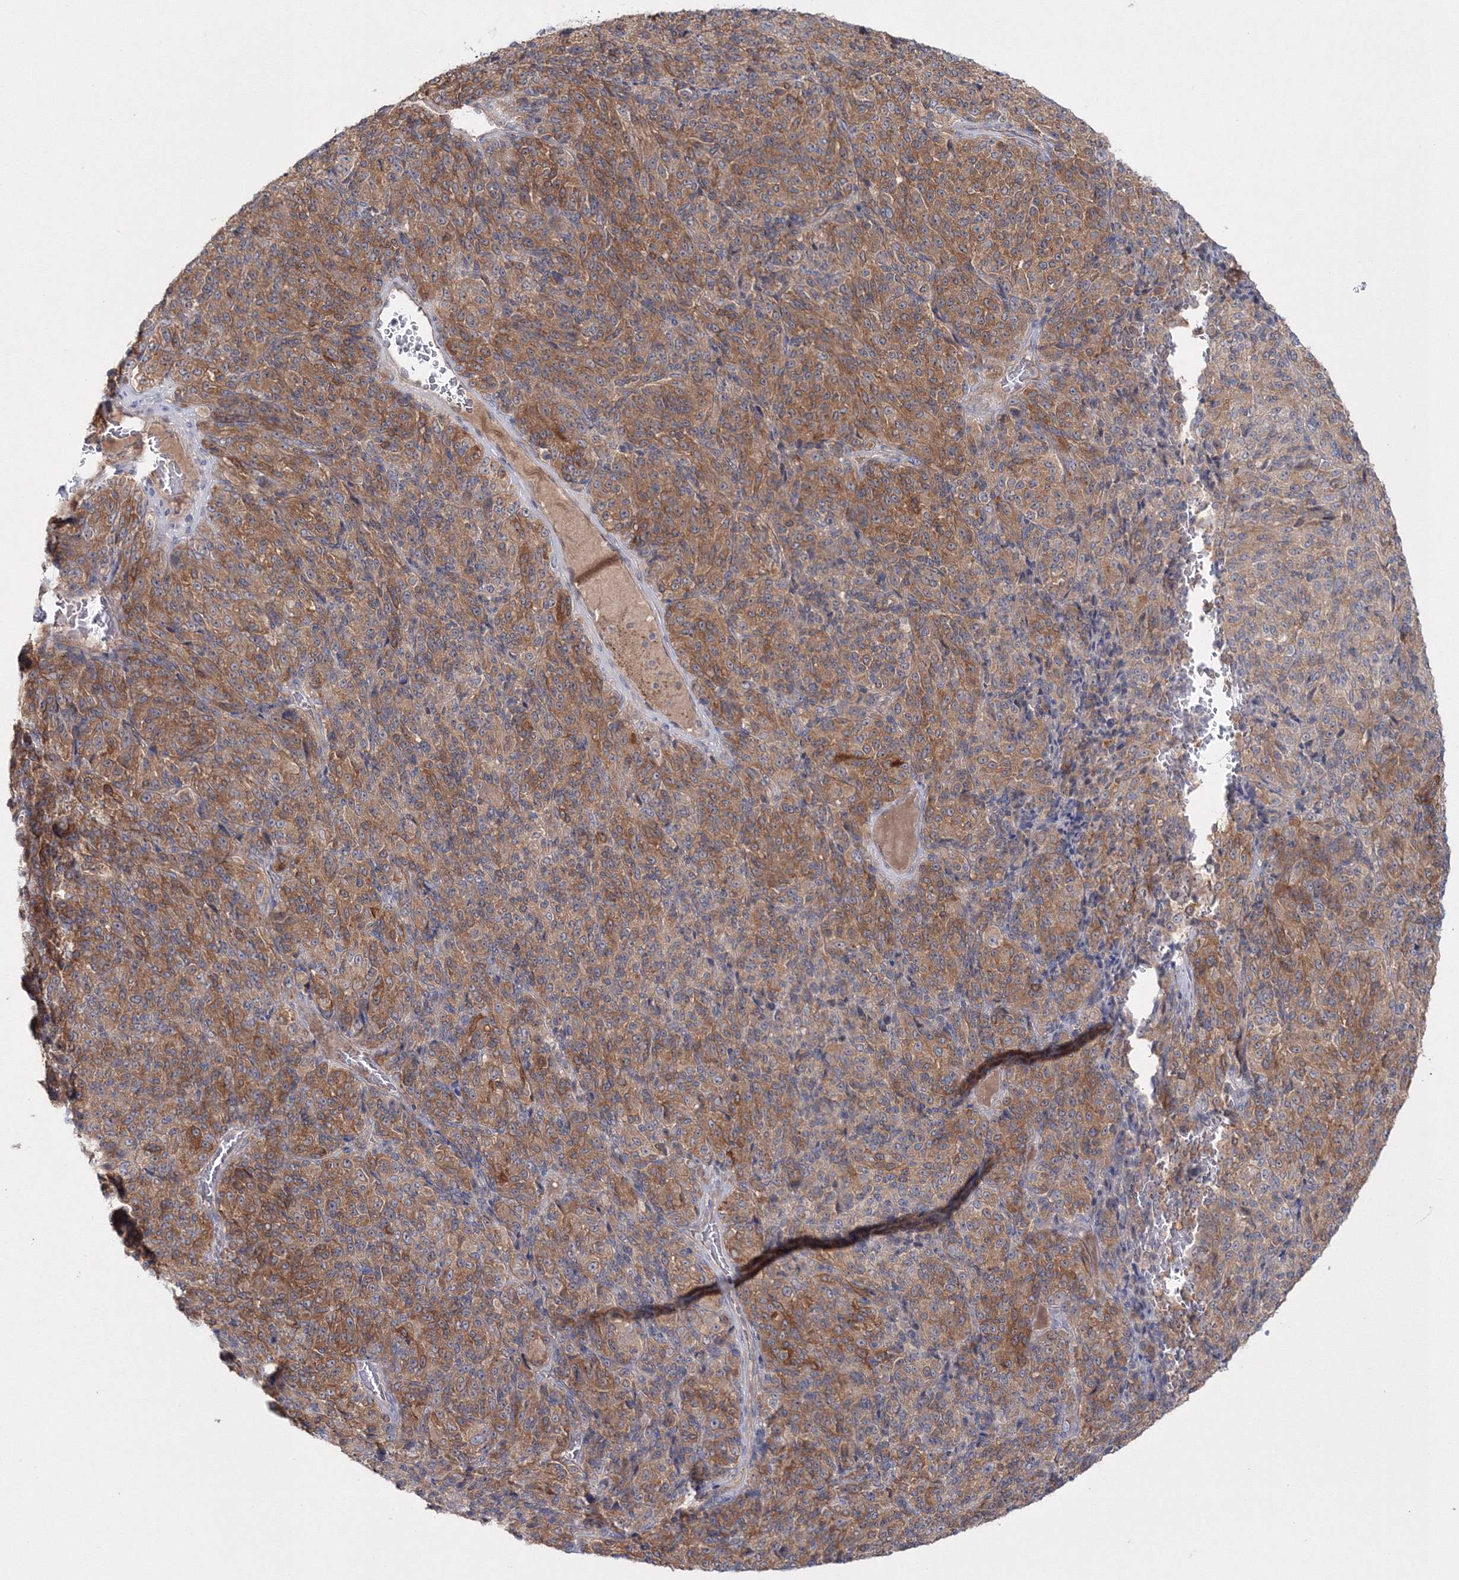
{"staining": {"intensity": "moderate", "quantity": "25%-75%", "location": "cytoplasmic/membranous"}, "tissue": "melanoma", "cell_type": "Tumor cells", "image_type": "cancer", "snomed": [{"axis": "morphology", "description": "Malignant melanoma, Metastatic site"}, {"axis": "topography", "description": "Brain"}], "caption": "A brown stain highlights moderate cytoplasmic/membranous positivity of a protein in melanoma tumor cells.", "gene": "IPMK", "patient": {"sex": "female", "age": 56}}